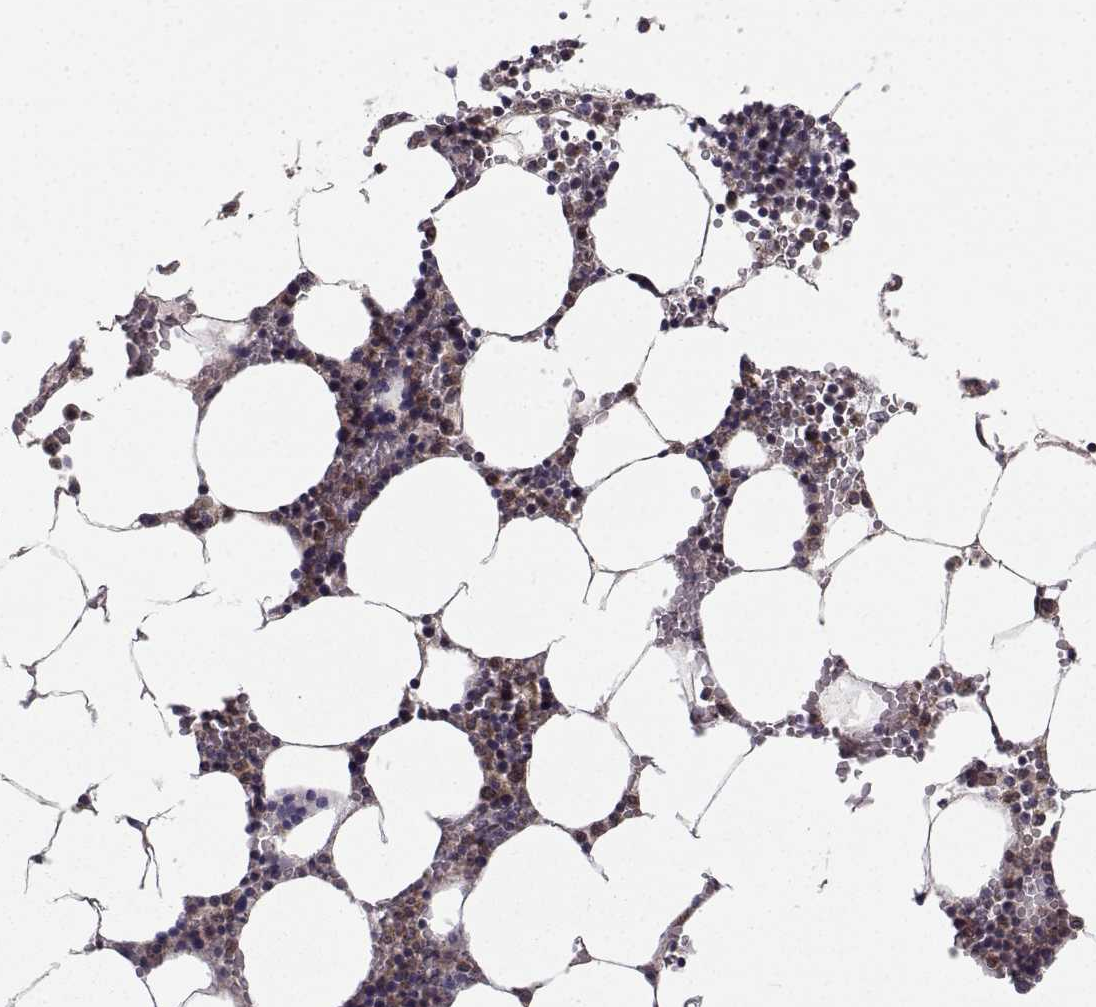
{"staining": {"intensity": "strong", "quantity": "<25%", "location": "cytoplasmic/membranous"}, "tissue": "bone marrow", "cell_type": "Hematopoietic cells", "image_type": "normal", "snomed": [{"axis": "morphology", "description": "Normal tissue, NOS"}, {"axis": "topography", "description": "Bone marrow"}], "caption": "Immunohistochemistry image of normal bone marrow: bone marrow stained using IHC demonstrates medium levels of strong protein expression localized specifically in the cytoplasmic/membranous of hematopoietic cells, appearing as a cytoplasmic/membranous brown color.", "gene": "APC", "patient": {"sex": "female", "age": 64}}